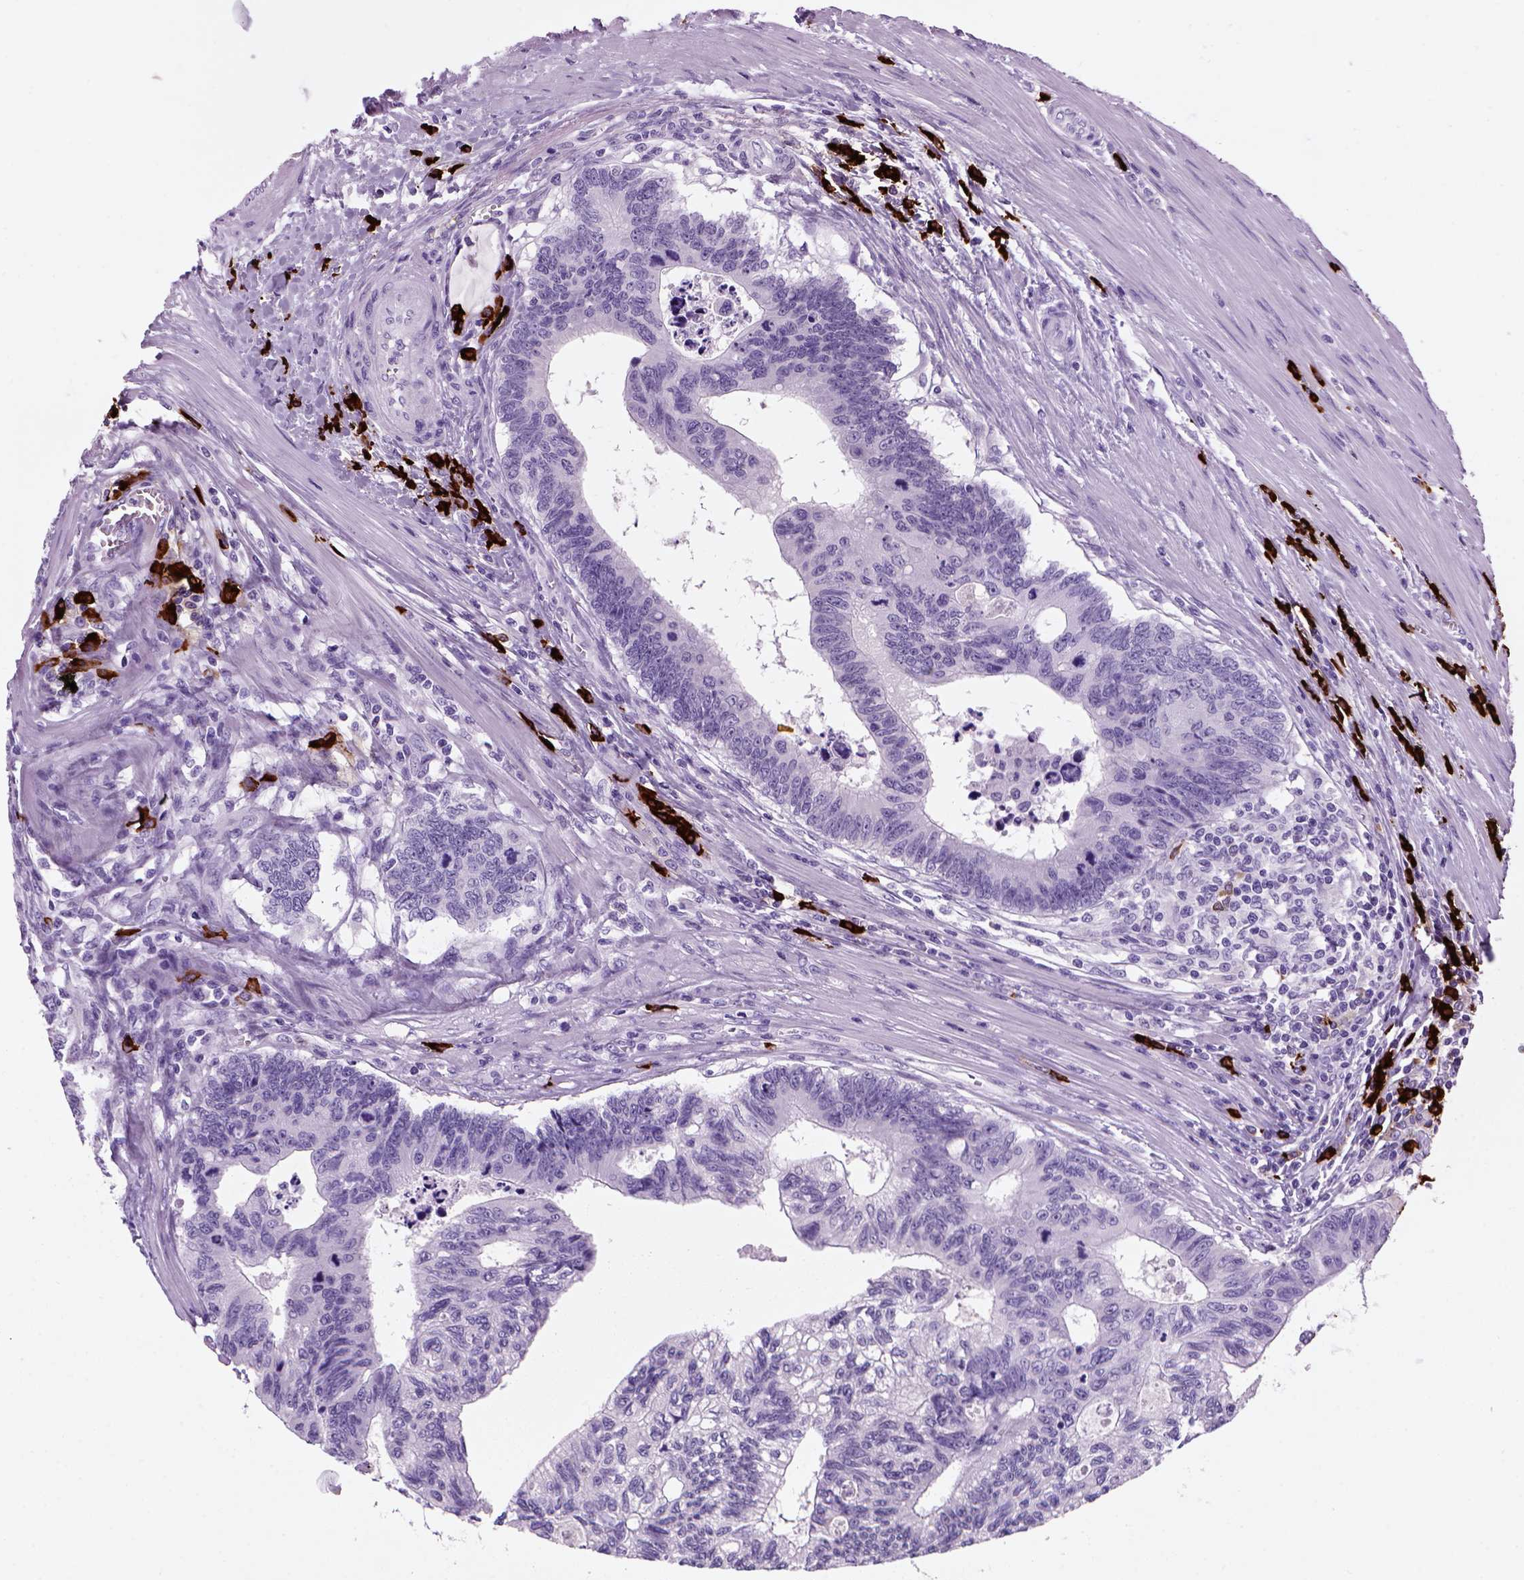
{"staining": {"intensity": "negative", "quantity": "none", "location": "none"}, "tissue": "colorectal cancer", "cell_type": "Tumor cells", "image_type": "cancer", "snomed": [{"axis": "morphology", "description": "Adenocarcinoma, NOS"}, {"axis": "topography", "description": "Colon"}], "caption": "Colorectal cancer (adenocarcinoma) was stained to show a protein in brown. There is no significant positivity in tumor cells. (DAB IHC, high magnification).", "gene": "MZB1", "patient": {"sex": "female", "age": 77}}